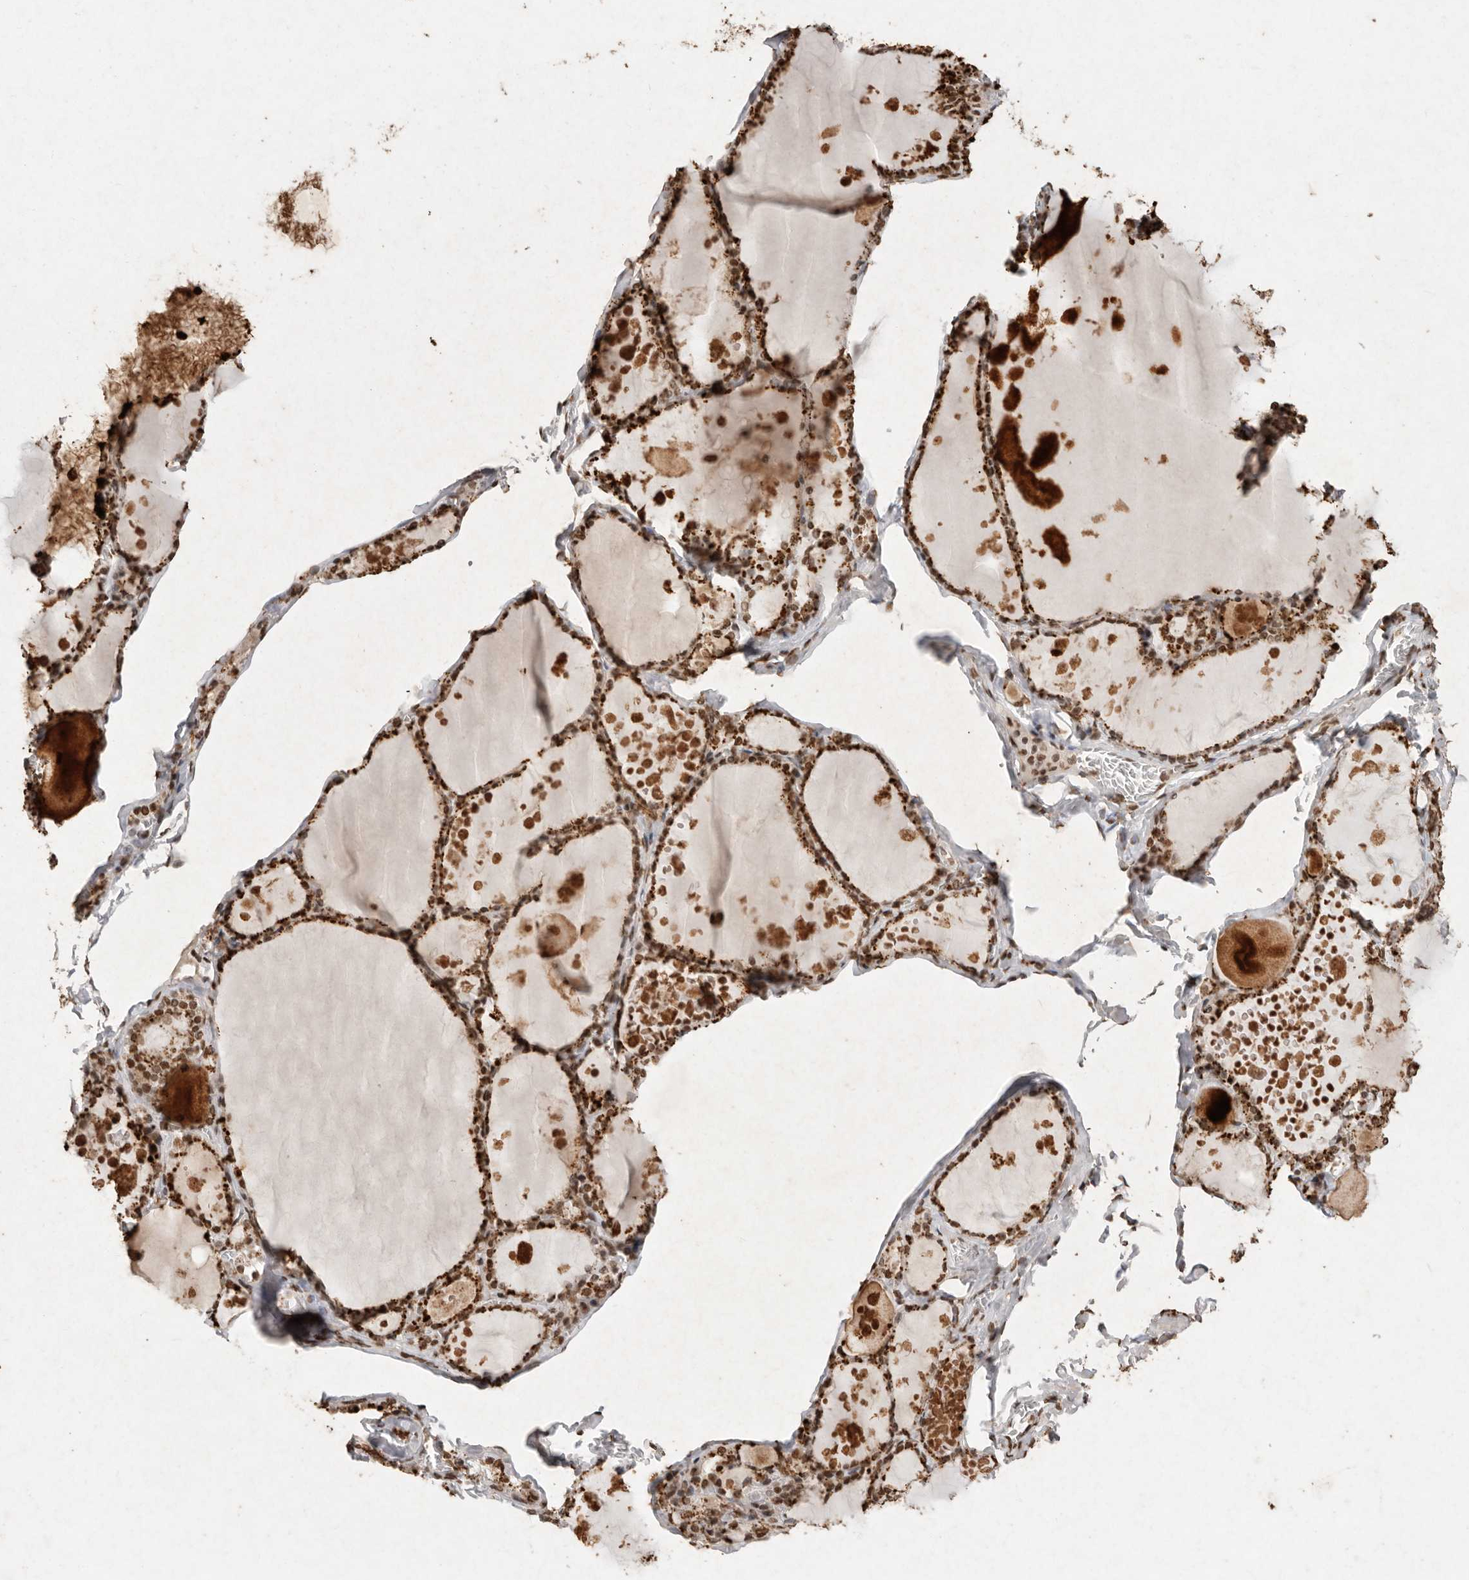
{"staining": {"intensity": "strong", "quantity": ">75%", "location": "cytoplasmic/membranous,nuclear"}, "tissue": "thyroid gland", "cell_type": "Glandular cells", "image_type": "normal", "snomed": [{"axis": "morphology", "description": "Normal tissue, NOS"}, {"axis": "topography", "description": "Thyroid gland"}], "caption": "An immunohistochemistry histopathology image of normal tissue is shown. Protein staining in brown highlights strong cytoplasmic/membranous,nuclear positivity in thyroid gland within glandular cells. Nuclei are stained in blue.", "gene": "NKX3", "patient": {"sex": "male", "age": 56}}